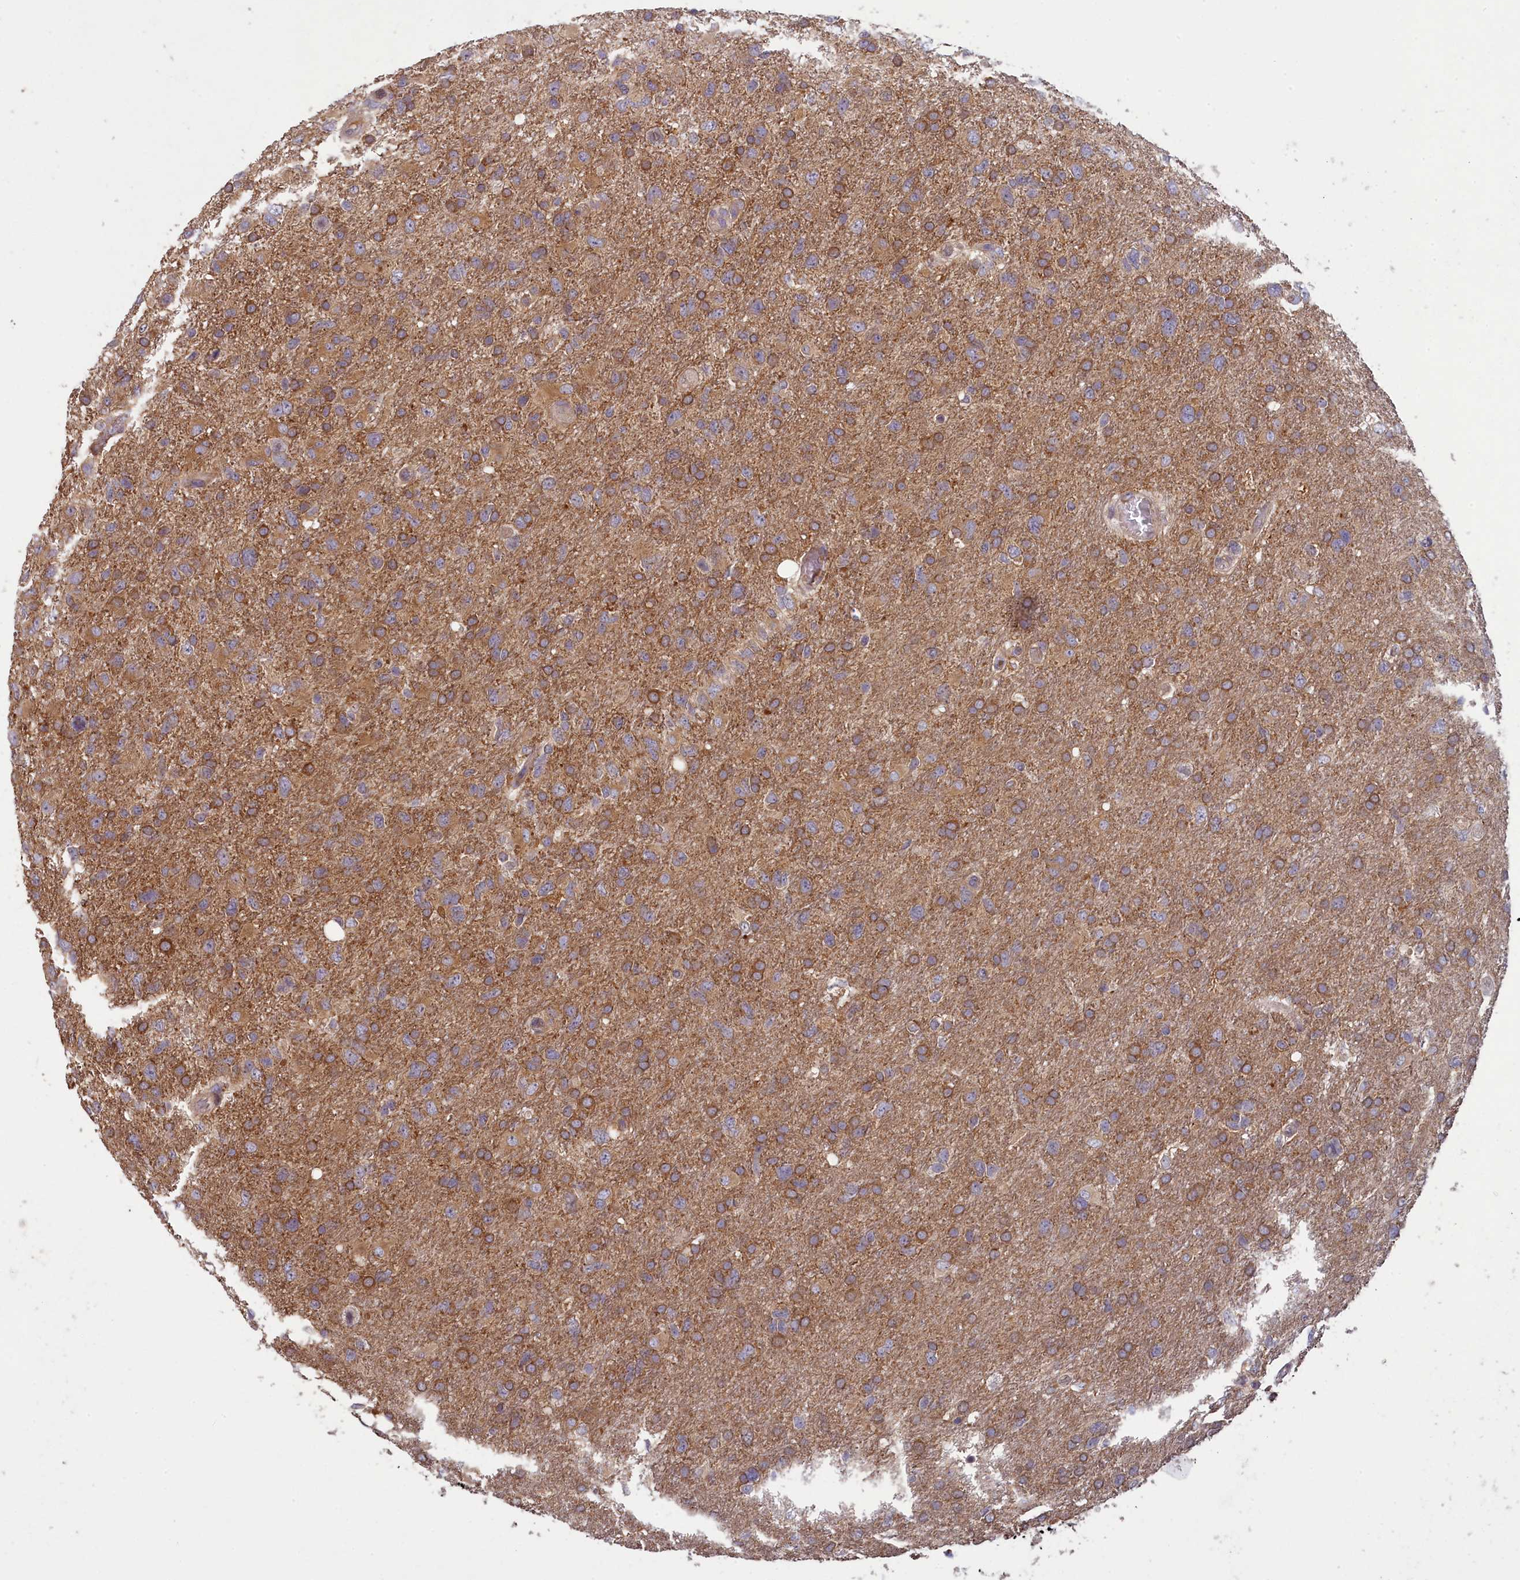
{"staining": {"intensity": "moderate", "quantity": "25%-75%", "location": "cytoplasmic/membranous"}, "tissue": "glioma", "cell_type": "Tumor cells", "image_type": "cancer", "snomed": [{"axis": "morphology", "description": "Glioma, malignant, High grade"}, {"axis": "topography", "description": "Brain"}], "caption": "This image shows immunohistochemistry (IHC) staining of glioma, with medium moderate cytoplasmic/membranous positivity in about 25%-75% of tumor cells.", "gene": "NUDT6", "patient": {"sex": "male", "age": 61}}